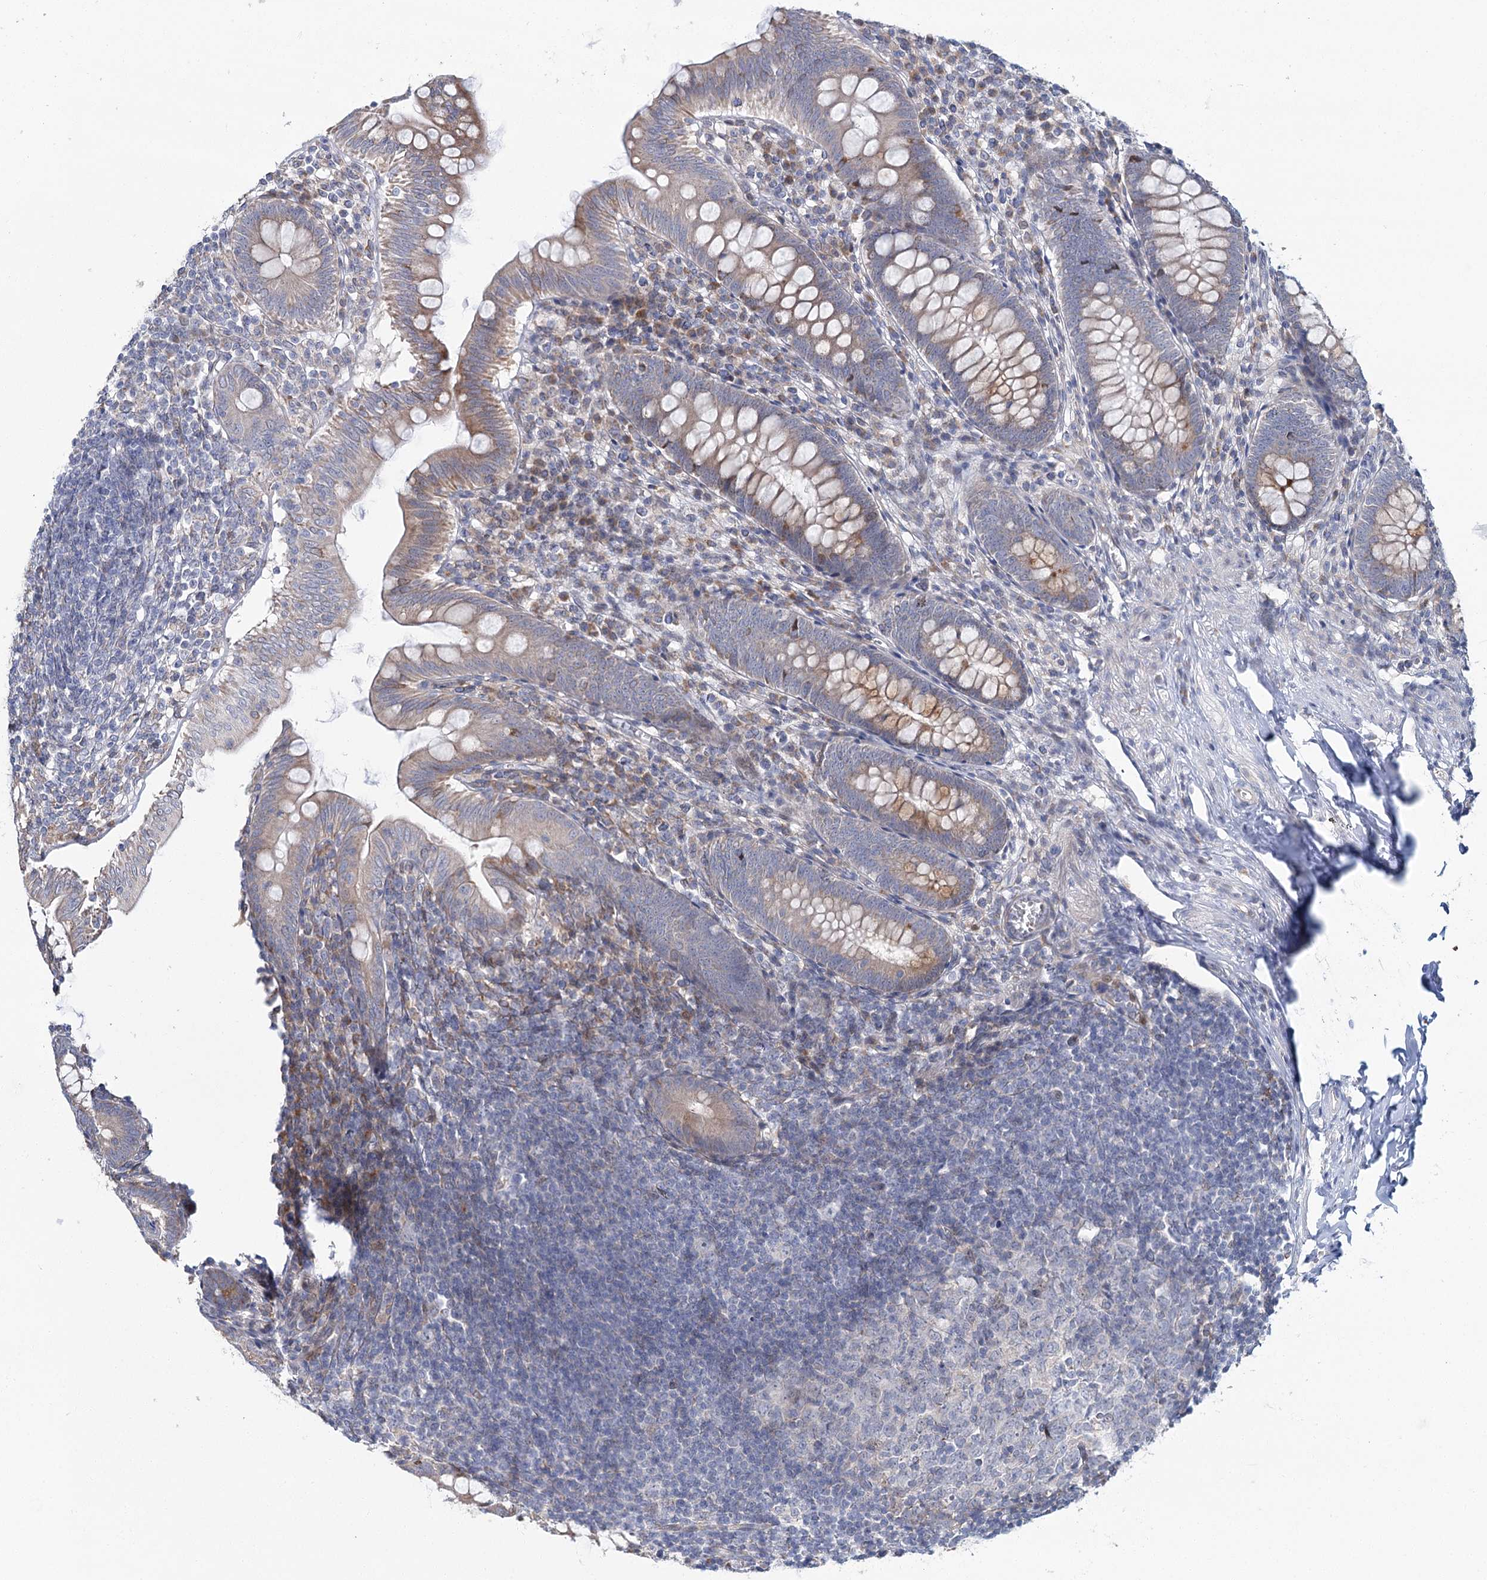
{"staining": {"intensity": "moderate", "quantity": "25%-75%", "location": "cytoplasmic/membranous"}, "tissue": "appendix", "cell_type": "Glandular cells", "image_type": "normal", "snomed": [{"axis": "morphology", "description": "Normal tissue, NOS"}, {"axis": "topography", "description": "Appendix"}], "caption": "High-power microscopy captured an IHC histopathology image of normal appendix, revealing moderate cytoplasmic/membranous expression in about 25%-75% of glandular cells.", "gene": "CPLANE1", "patient": {"sex": "male", "age": 14}}